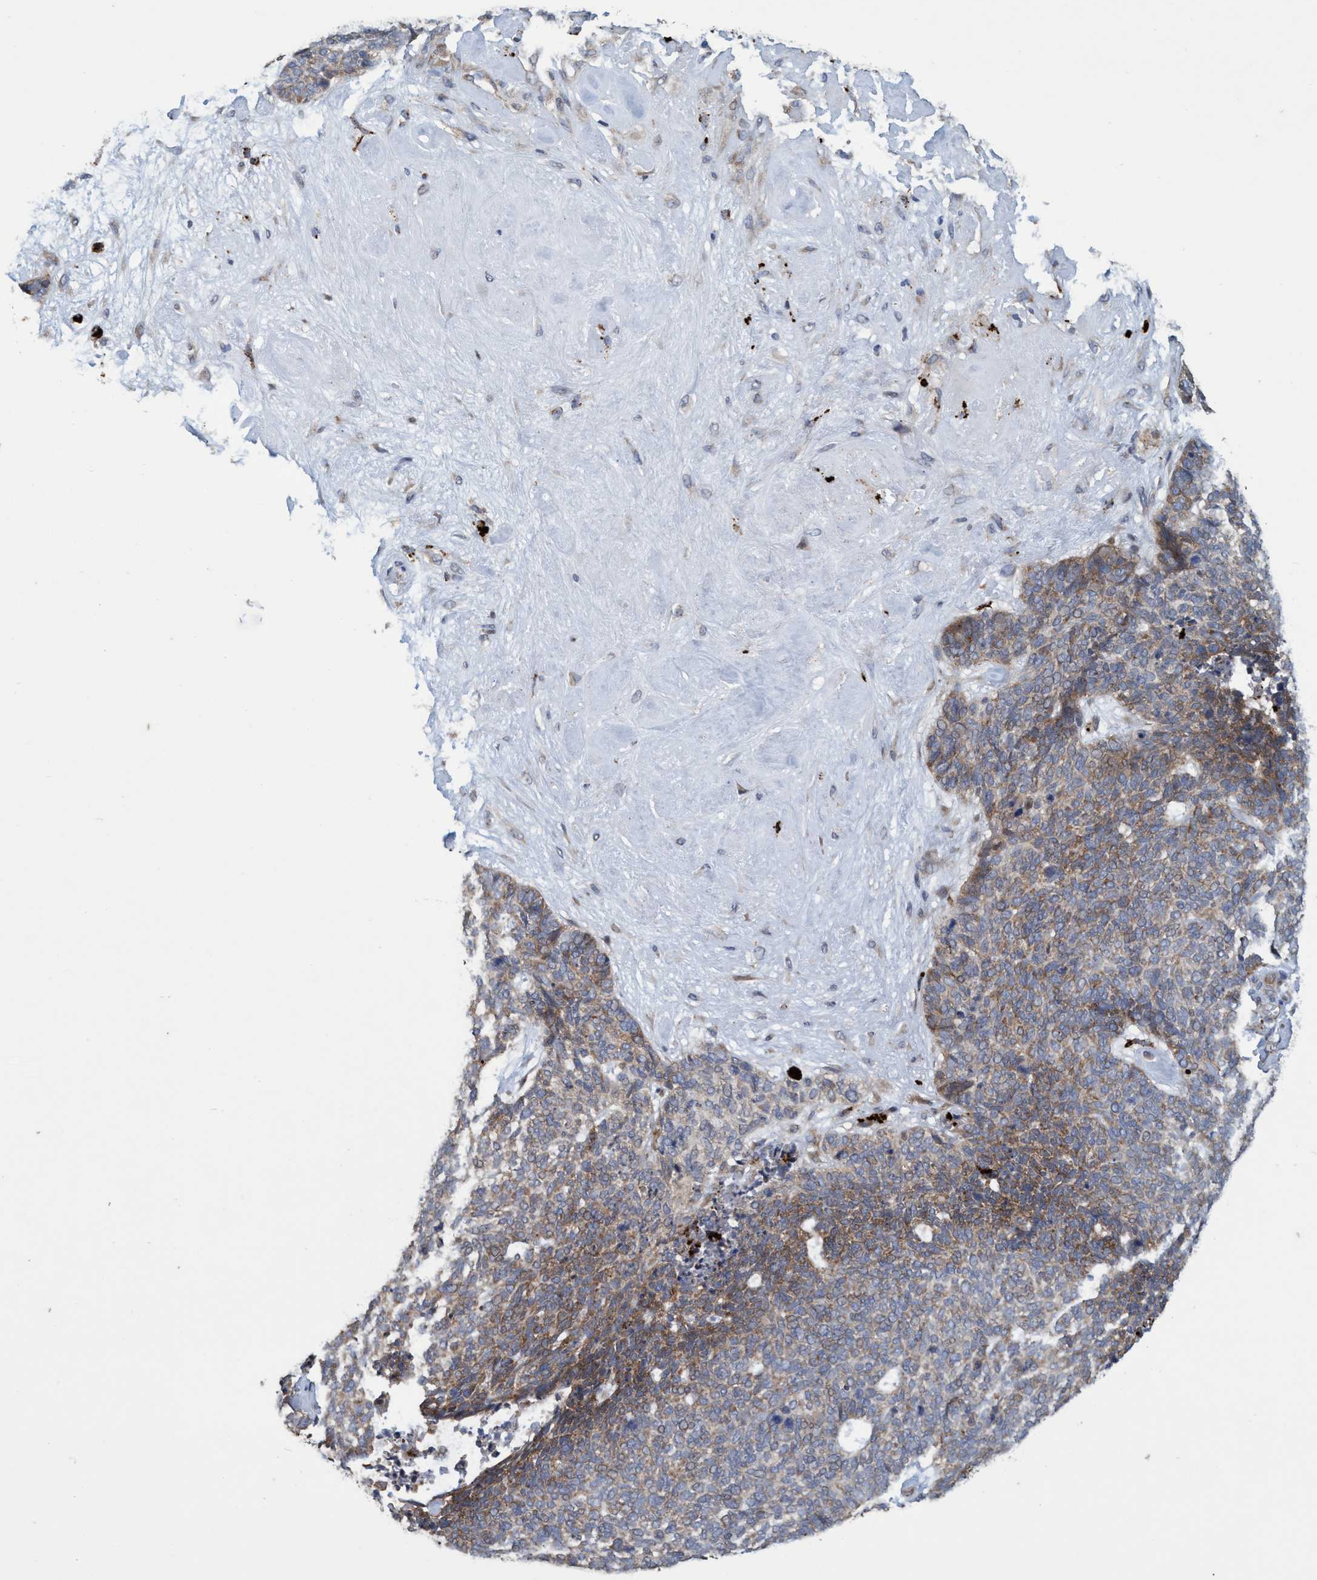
{"staining": {"intensity": "moderate", "quantity": "25%-75%", "location": "cytoplasmic/membranous"}, "tissue": "skin cancer", "cell_type": "Tumor cells", "image_type": "cancer", "snomed": [{"axis": "morphology", "description": "Basal cell carcinoma"}, {"axis": "topography", "description": "Skin"}], "caption": "Human skin cancer stained with a brown dye demonstrates moderate cytoplasmic/membranous positive staining in approximately 25%-75% of tumor cells.", "gene": "BBS9", "patient": {"sex": "female", "age": 84}}